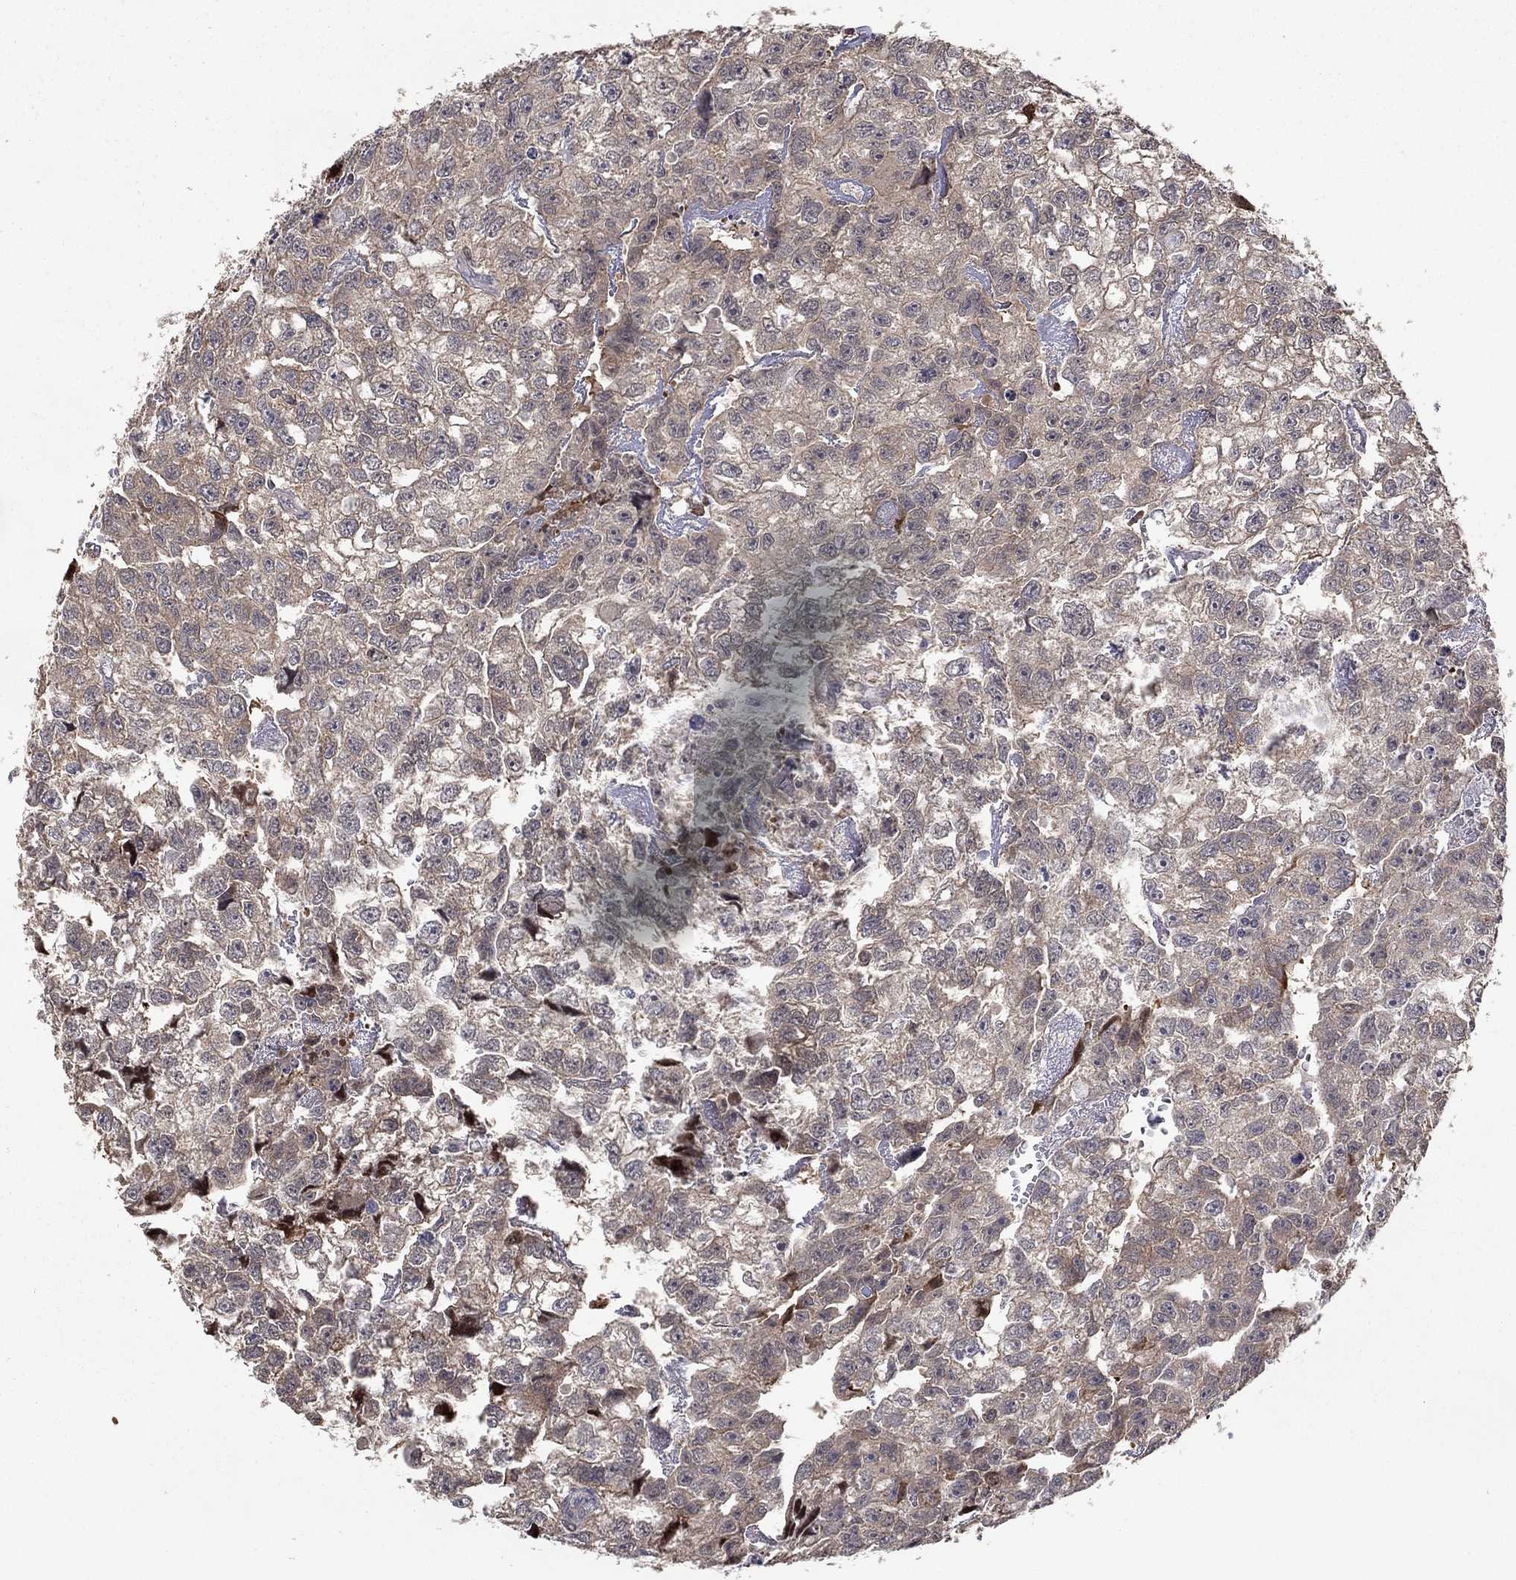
{"staining": {"intensity": "weak", "quantity": "25%-75%", "location": "cytoplasmic/membranous"}, "tissue": "testis cancer", "cell_type": "Tumor cells", "image_type": "cancer", "snomed": [{"axis": "morphology", "description": "Carcinoma, Embryonal, NOS"}, {"axis": "morphology", "description": "Teratoma, malignant, NOS"}, {"axis": "topography", "description": "Testis"}], "caption": "This histopathology image reveals immunohistochemistry (IHC) staining of testis embryonal carcinoma, with low weak cytoplasmic/membranous staining in about 25%-75% of tumor cells.", "gene": "LPCAT4", "patient": {"sex": "male", "age": 44}}